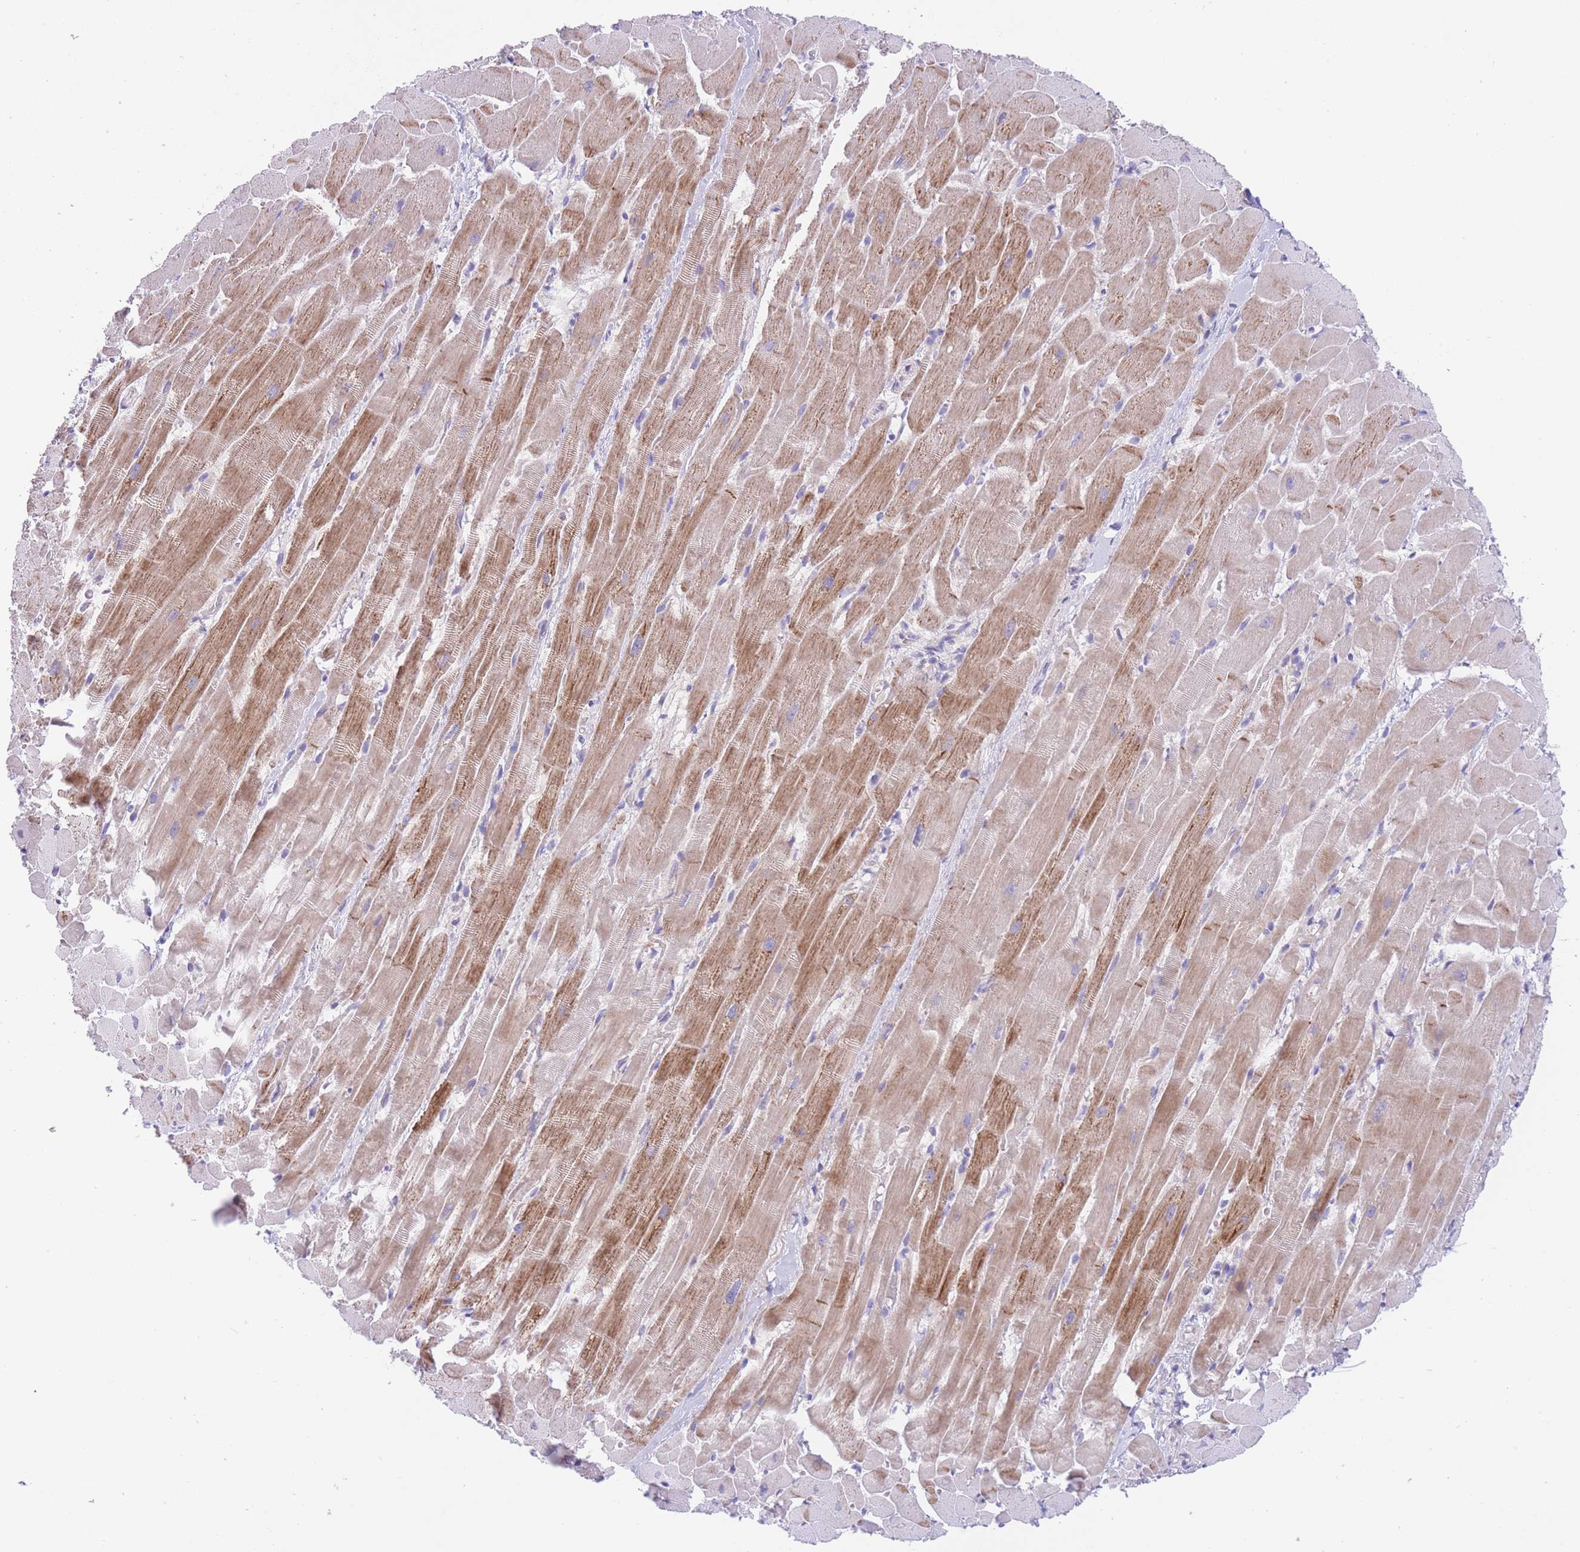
{"staining": {"intensity": "moderate", "quantity": "25%-75%", "location": "cytoplasmic/membranous"}, "tissue": "heart muscle", "cell_type": "Cardiomyocytes", "image_type": "normal", "snomed": [{"axis": "morphology", "description": "Normal tissue, NOS"}, {"axis": "topography", "description": "Heart"}], "caption": "Immunohistochemical staining of normal human heart muscle exhibits moderate cytoplasmic/membranous protein positivity in about 25%-75% of cardiomyocytes. Using DAB (brown) and hematoxylin (blue) stains, captured at high magnification using brightfield microscopy.", "gene": "QTRT1", "patient": {"sex": "male", "age": 37}}